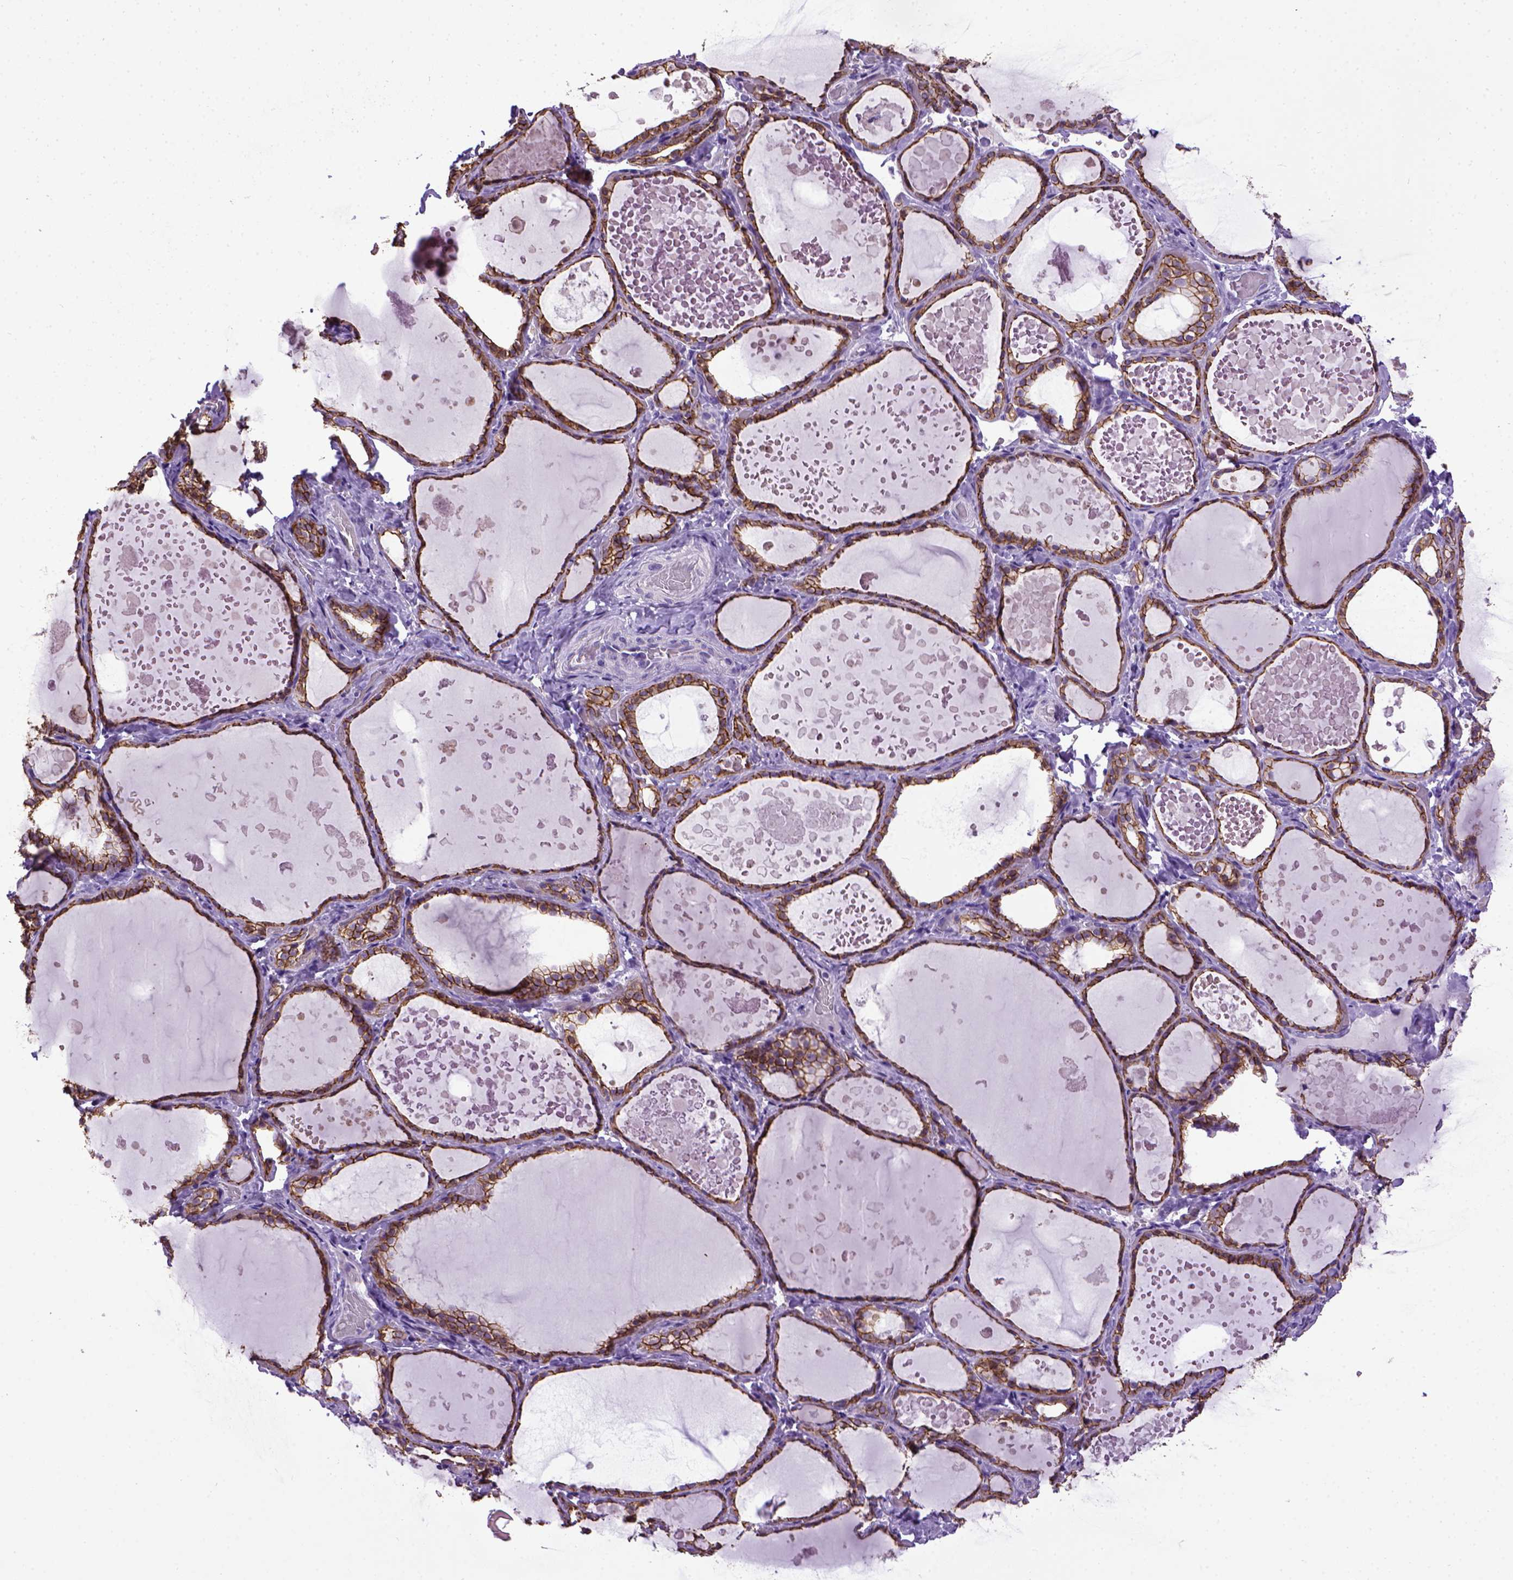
{"staining": {"intensity": "strong", "quantity": ">75%", "location": "cytoplasmic/membranous"}, "tissue": "thyroid gland", "cell_type": "Glandular cells", "image_type": "normal", "snomed": [{"axis": "morphology", "description": "Normal tissue, NOS"}, {"axis": "topography", "description": "Thyroid gland"}], "caption": "Thyroid gland stained for a protein reveals strong cytoplasmic/membranous positivity in glandular cells. The protein of interest is stained brown, and the nuclei are stained in blue (DAB IHC with brightfield microscopy, high magnification).", "gene": "CDH1", "patient": {"sex": "female", "age": 56}}